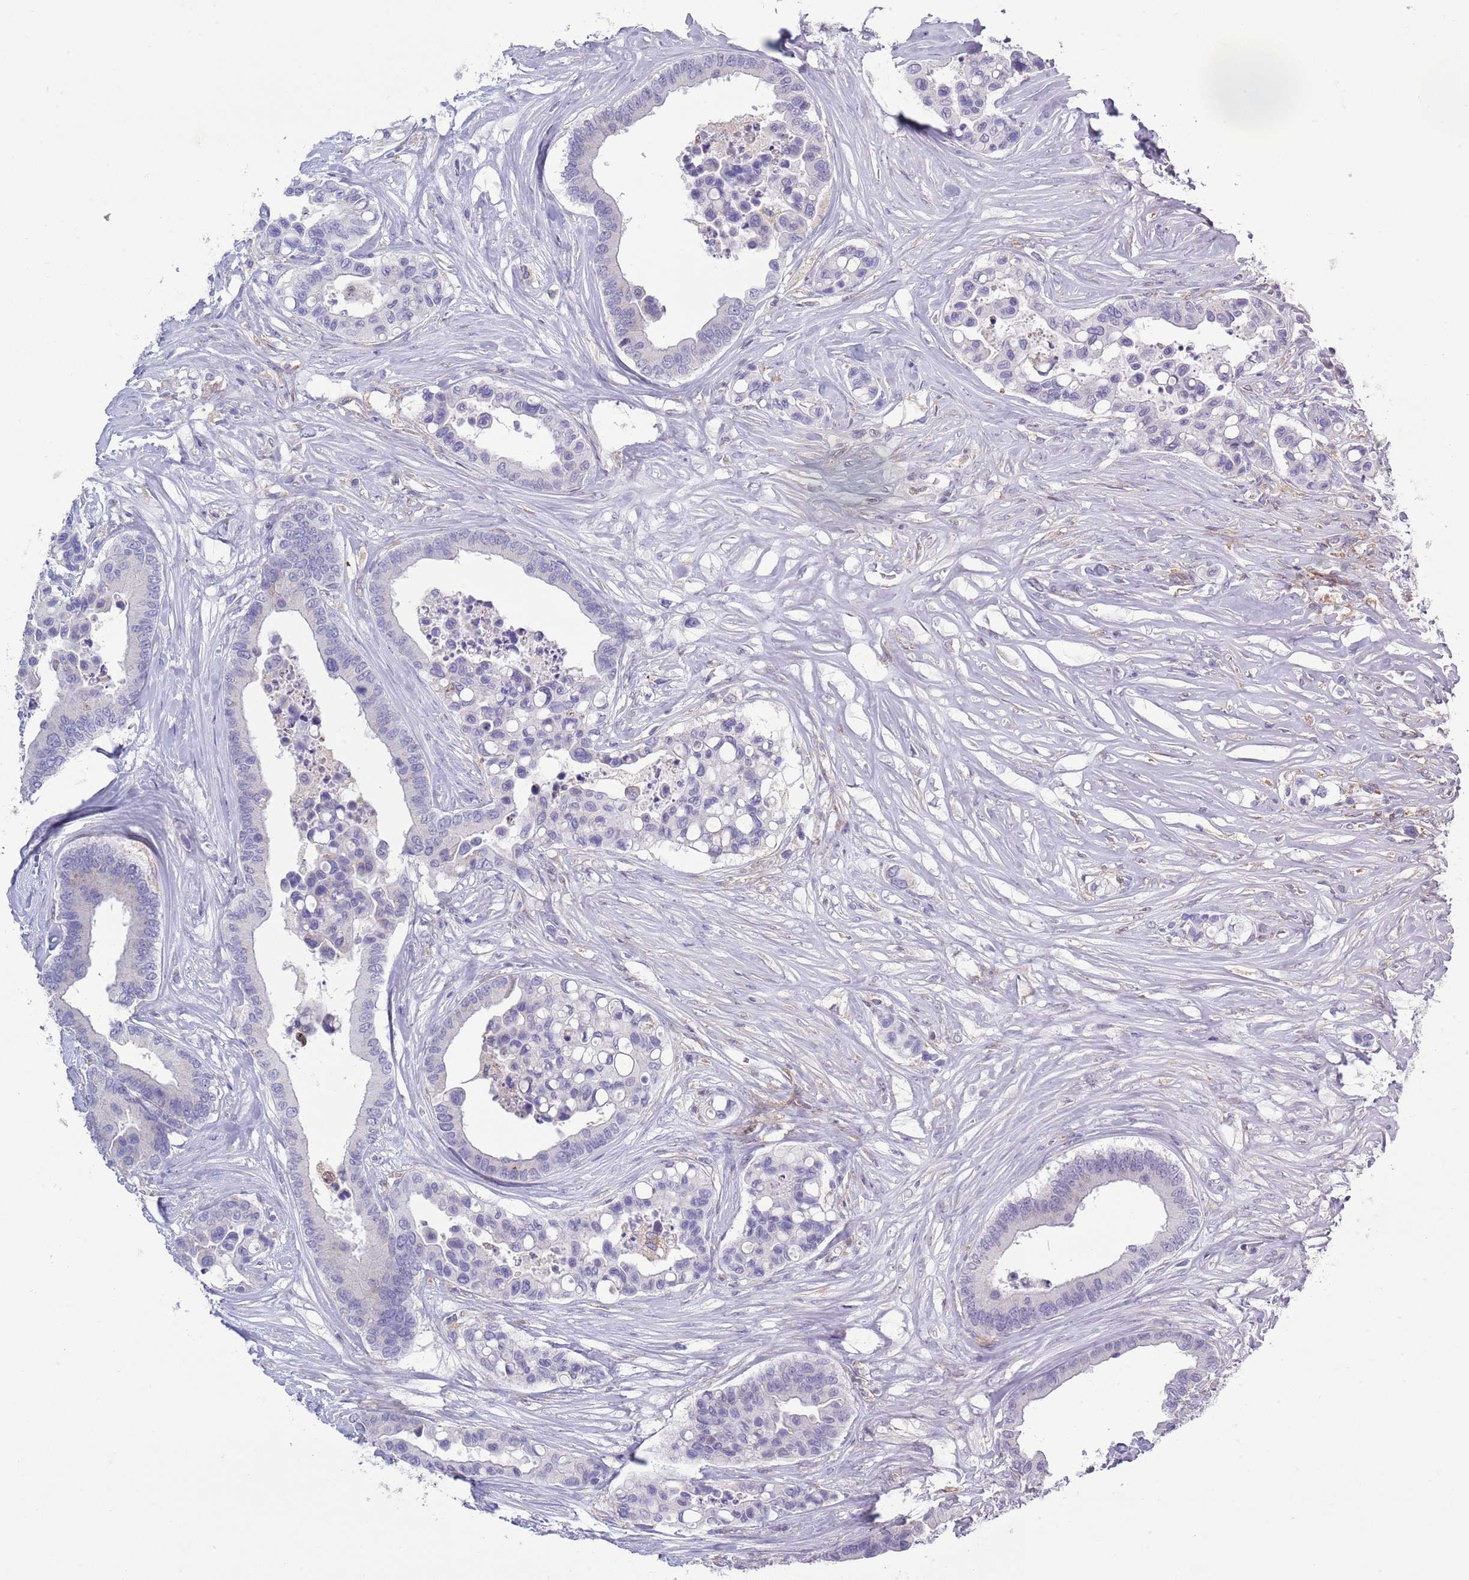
{"staining": {"intensity": "negative", "quantity": "none", "location": "none"}, "tissue": "colorectal cancer", "cell_type": "Tumor cells", "image_type": "cancer", "snomed": [{"axis": "morphology", "description": "Adenocarcinoma, NOS"}, {"axis": "topography", "description": "Colon"}], "caption": "Immunohistochemistry of colorectal cancer shows no expression in tumor cells.", "gene": "ACSBG1", "patient": {"sex": "male", "age": 82}}